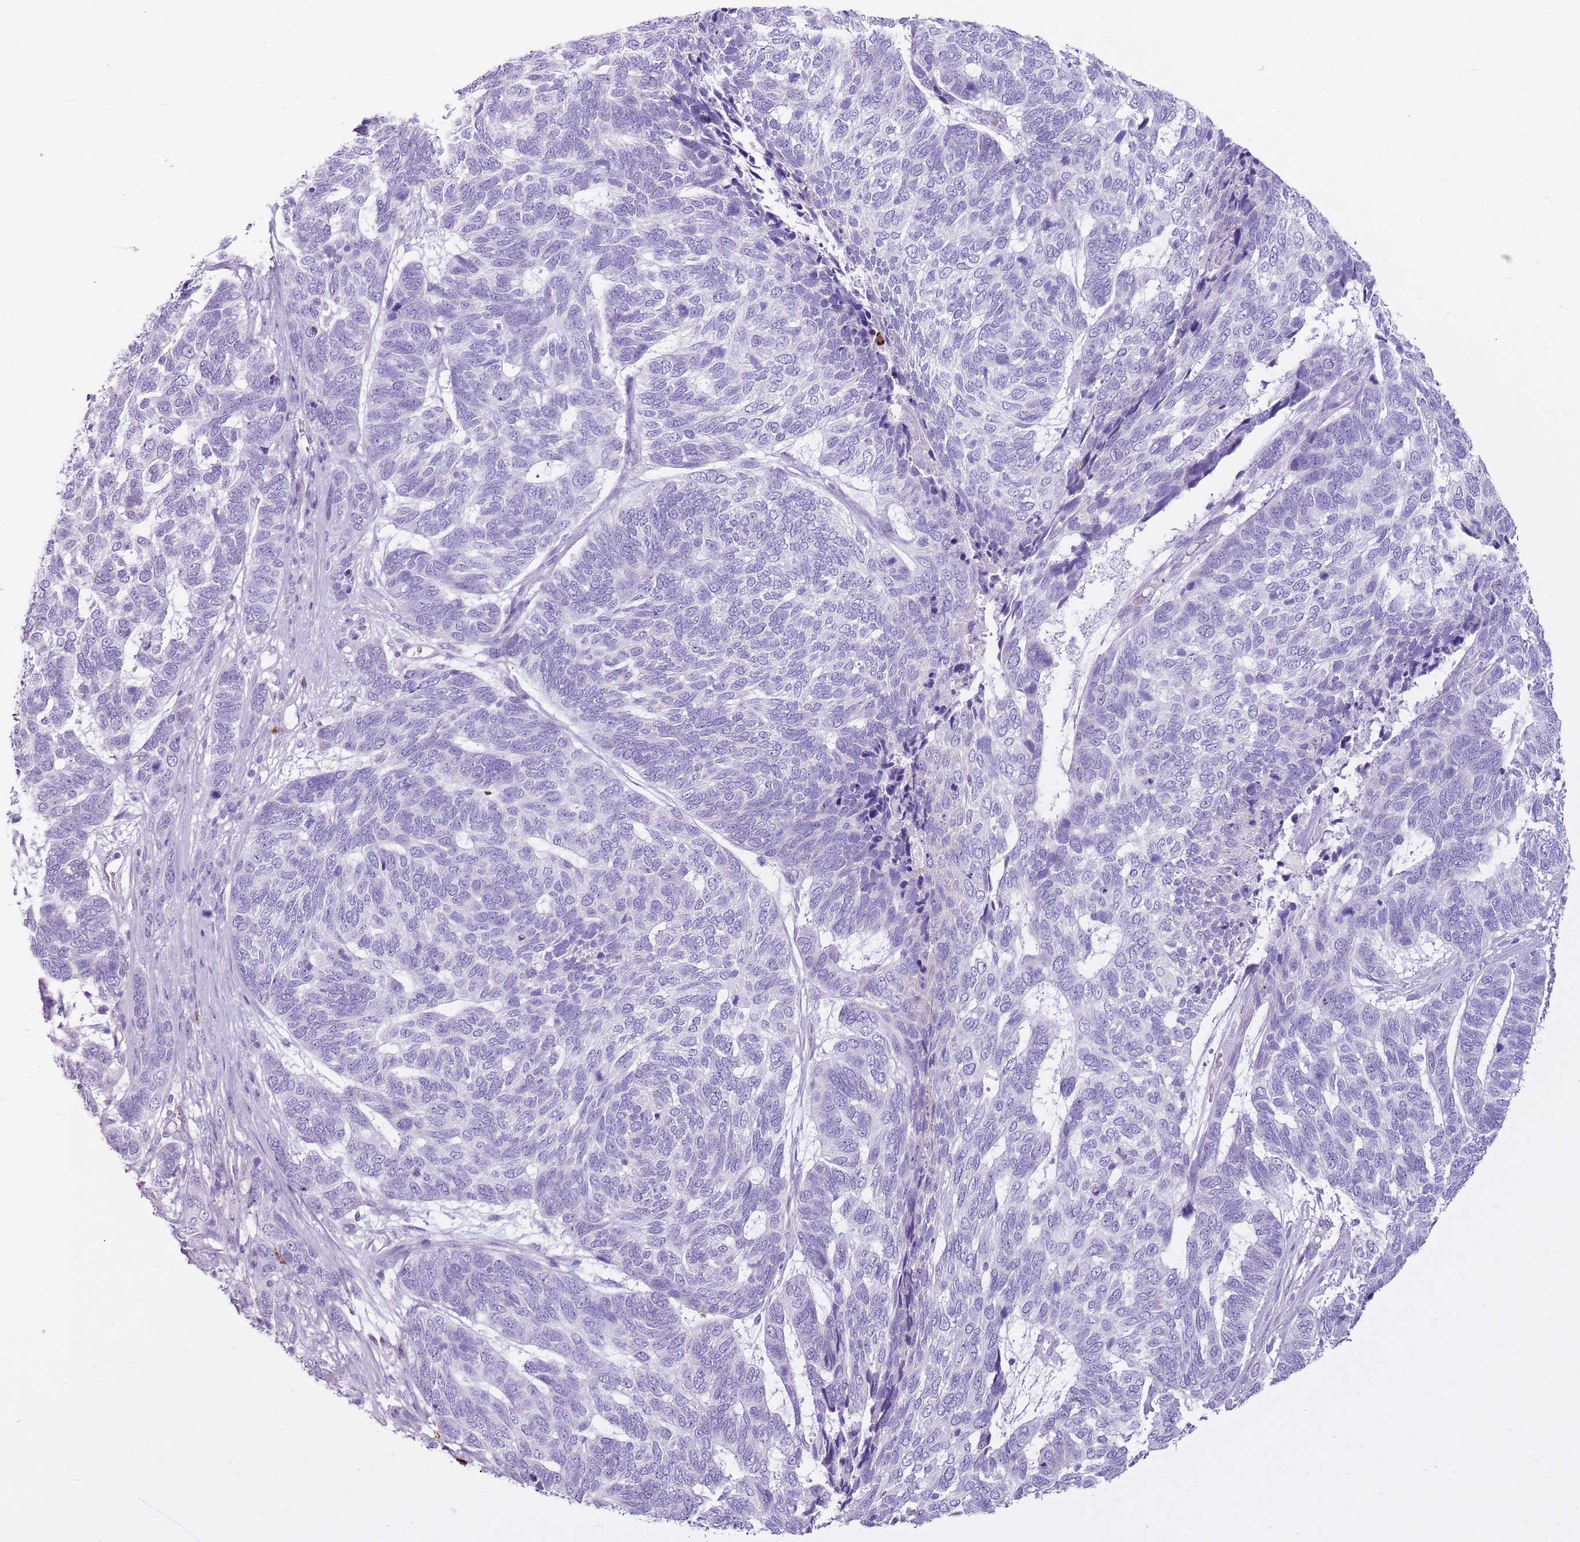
{"staining": {"intensity": "negative", "quantity": "none", "location": "none"}, "tissue": "skin cancer", "cell_type": "Tumor cells", "image_type": "cancer", "snomed": [{"axis": "morphology", "description": "Basal cell carcinoma"}, {"axis": "topography", "description": "Skin"}], "caption": "DAB immunohistochemical staining of skin cancer (basal cell carcinoma) shows no significant staining in tumor cells. (Immunohistochemistry, brightfield microscopy, high magnification).", "gene": "CD177", "patient": {"sex": "female", "age": 65}}